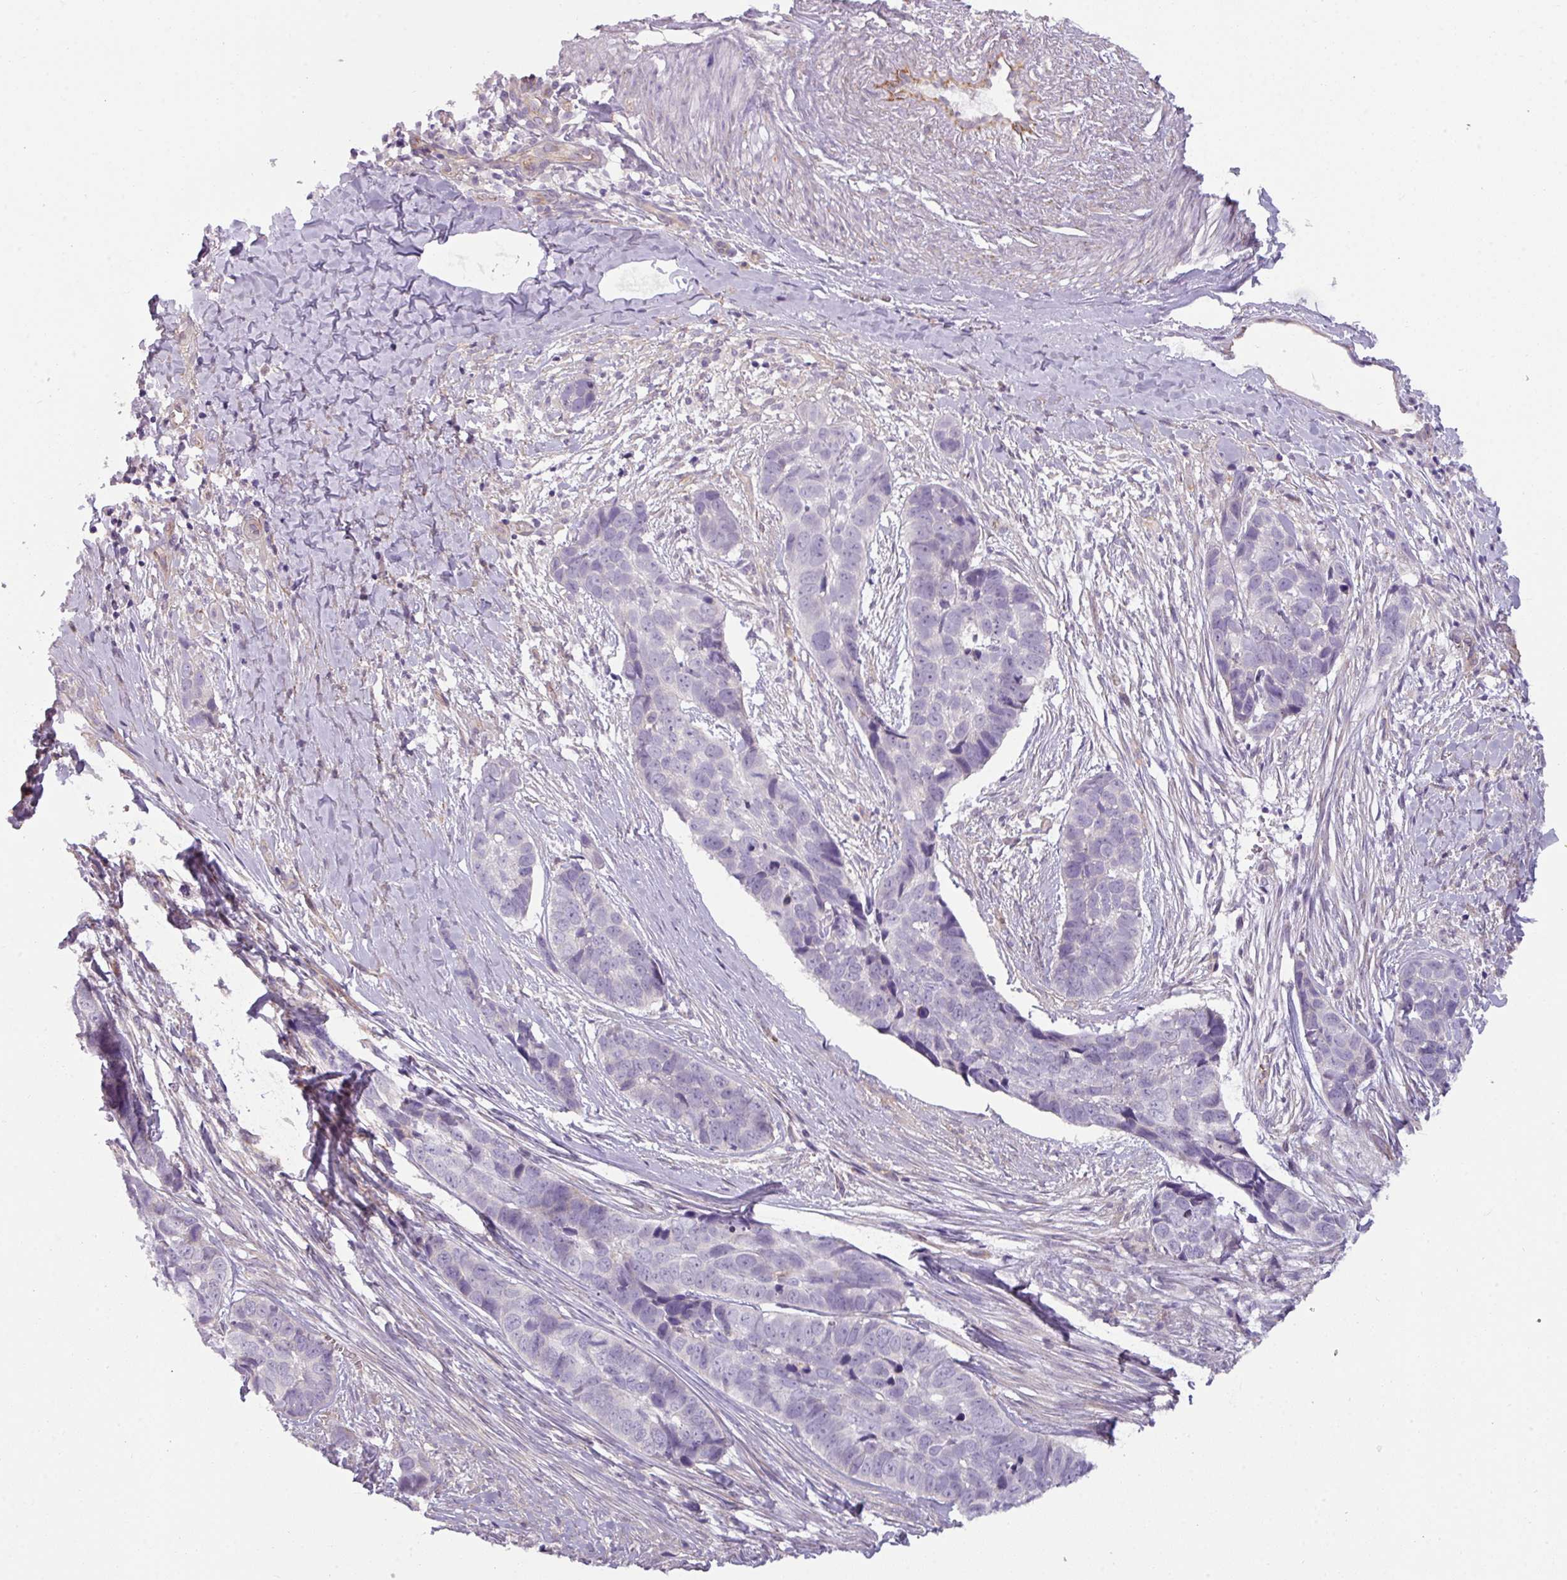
{"staining": {"intensity": "negative", "quantity": "none", "location": "none"}, "tissue": "skin cancer", "cell_type": "Tumor cells", "image_type": "cancer", "snomed": [{"axis": "morphology", "description": "Basal cell carcinoma"}, {"axis": "topography", "description": "Skin"}], "caption": "Immunohistochemistry (IHC) photomicrograph of human skin cancer (basal cell carcinoma) stained for a protein (brown), which displays no expression in tumor cells.", "gene": "BUD23", "patient": {"sex": "female", "age": 82}}